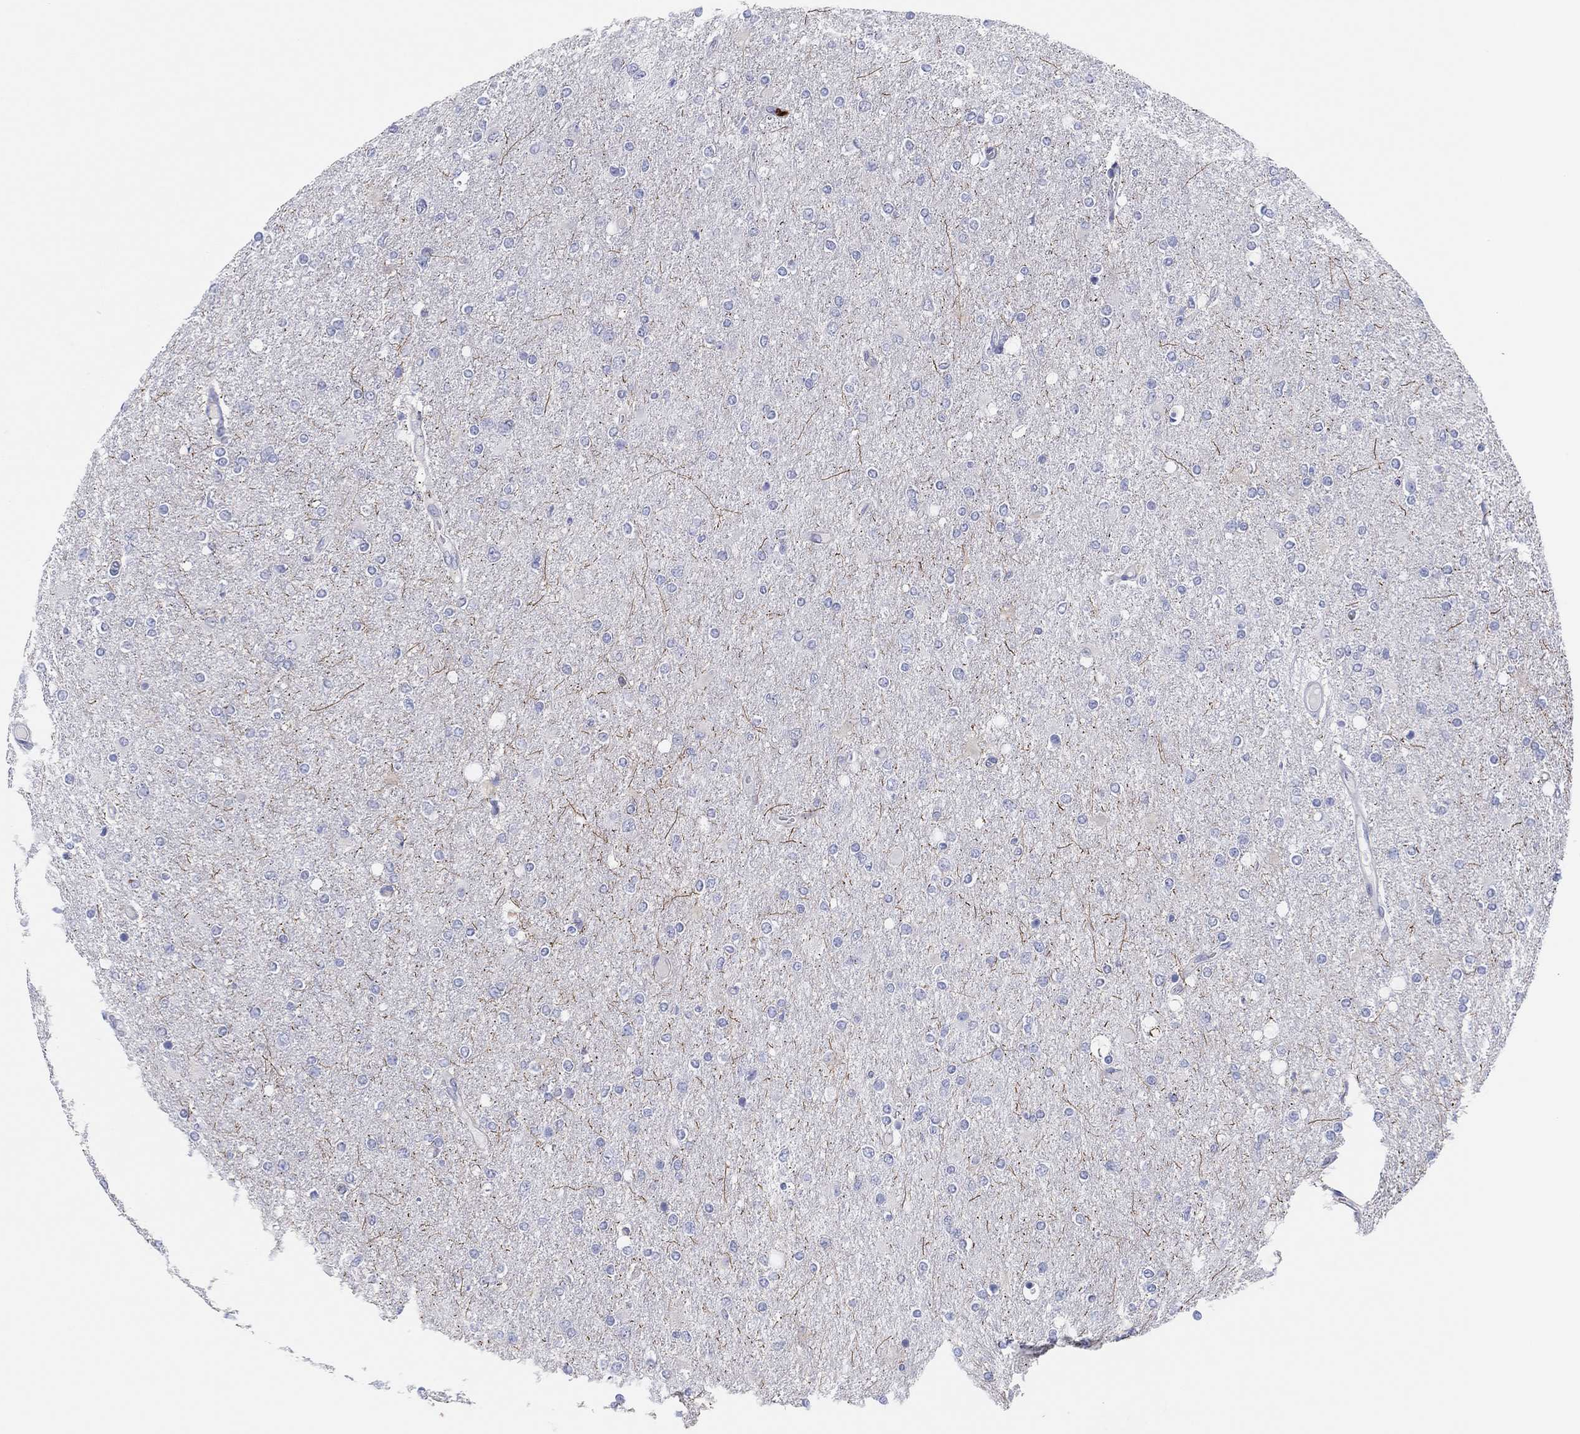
{"staining": {"intensity": "negative", "quantity": "none", "location": "none"}, "tissue": "glioma", "cell_type": "Tumor cells", "image_type": "cancer", "snomed": [{"axis": "morphology", "description": "Glioma, malignant, High grade"}, {"axis": "topography", "description": "Cerebral cortex"}], "caption": "Tumor cells are negative for brown protein staining in glioma. Brightfield microscopy of immunohistochemistry (IHC) stained with DAB (3,3'-diaminobenzidine) (brown) and hematoxylin (blue), captured at high magnification.", "gene": "PLAC8", "patient": {"sex": "male", "age": 70}}